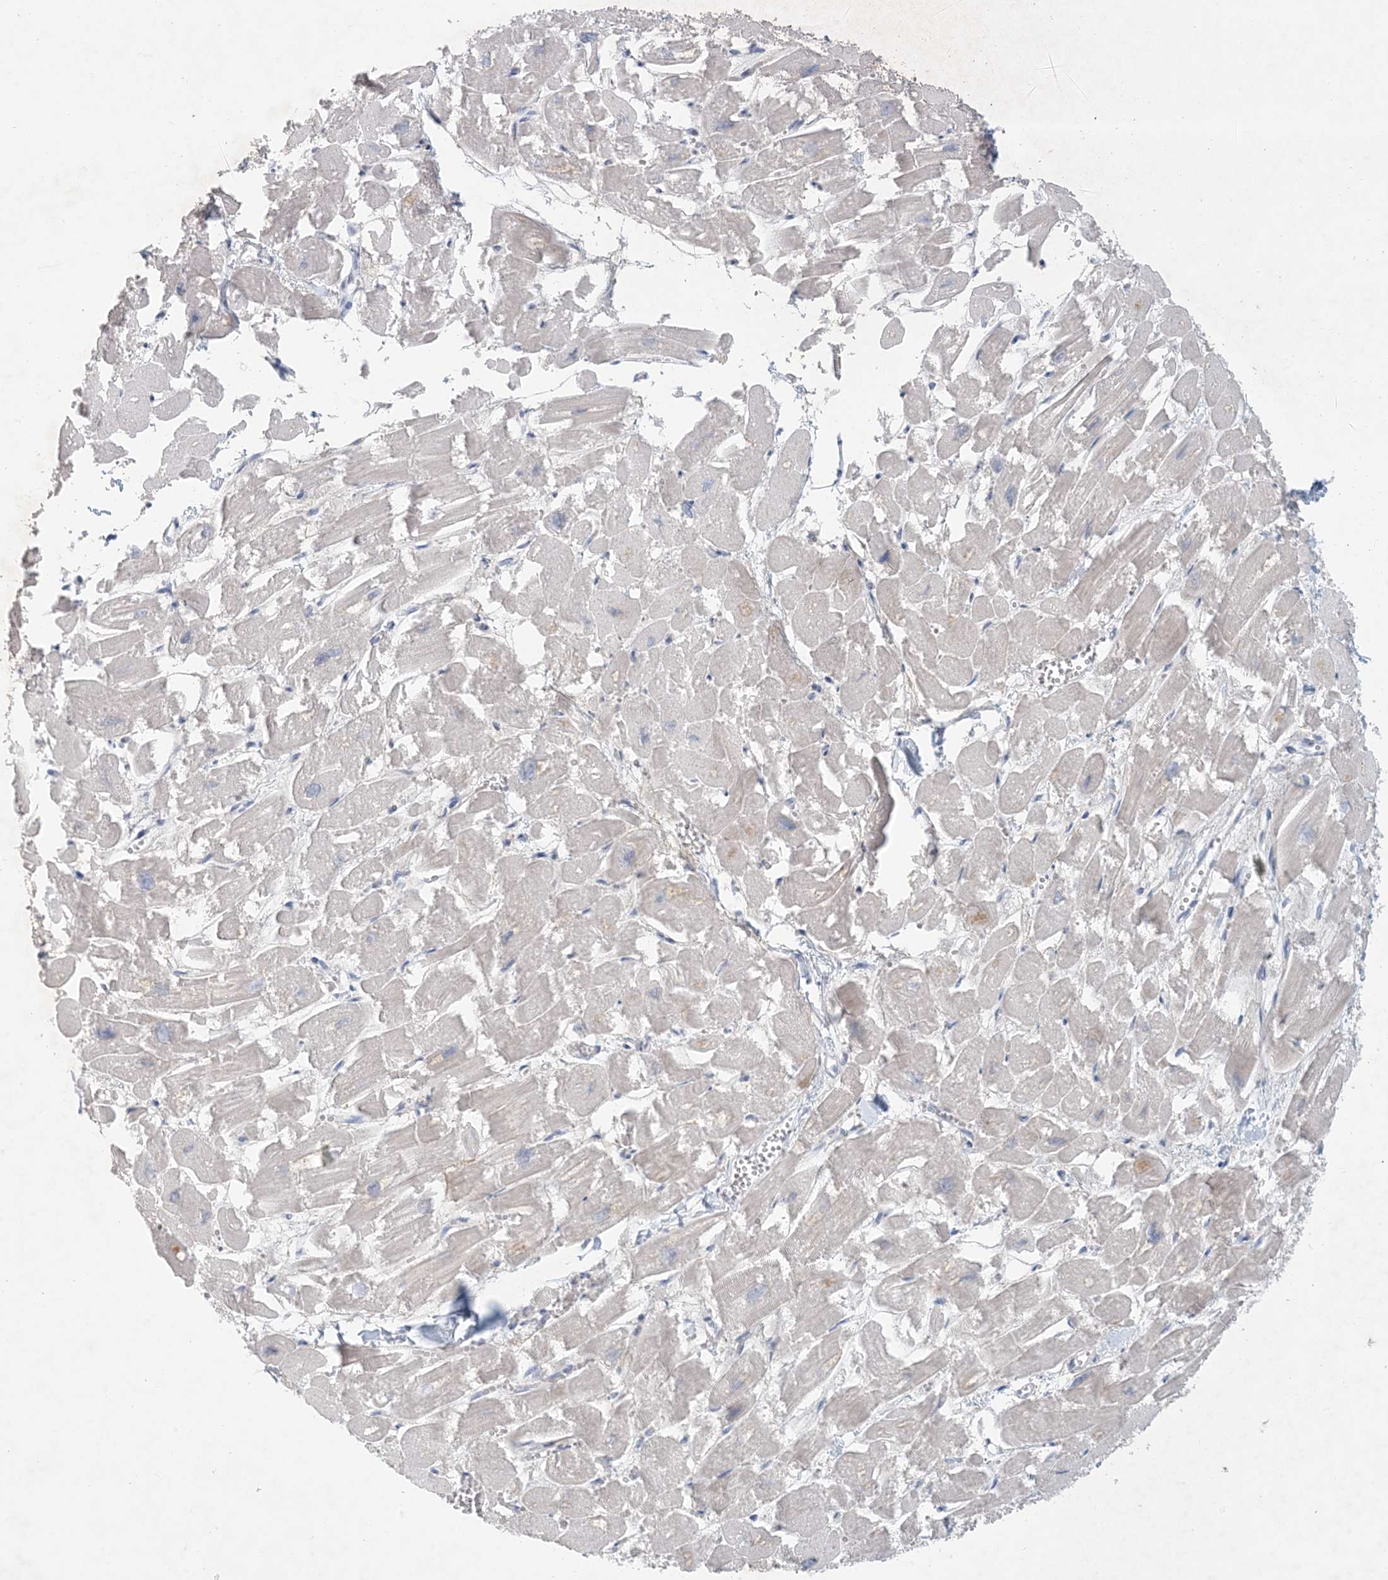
{"staining": {"intensity": "weak", "quantity": "<25%", "location": "cytoplasmic/membranous"}, "tissue": "heart muscle", "cell_type": "Cardiomyocytes", "image_type": "normal", "snomed": [{"axis": "morphology", "description": "Normal tissue, NOS"}, {"axis": "topography", "description": "Heart"}], "caption": "The micrograph displays no staining of cardiomyocytes in unremarkable heart muscle. The staining is performed using DAB brown chromogen with nuclei counter-stained in using hematoxylin.", "gene": "ZNF385D", "patient": {"sex": "male", "age": 54}}